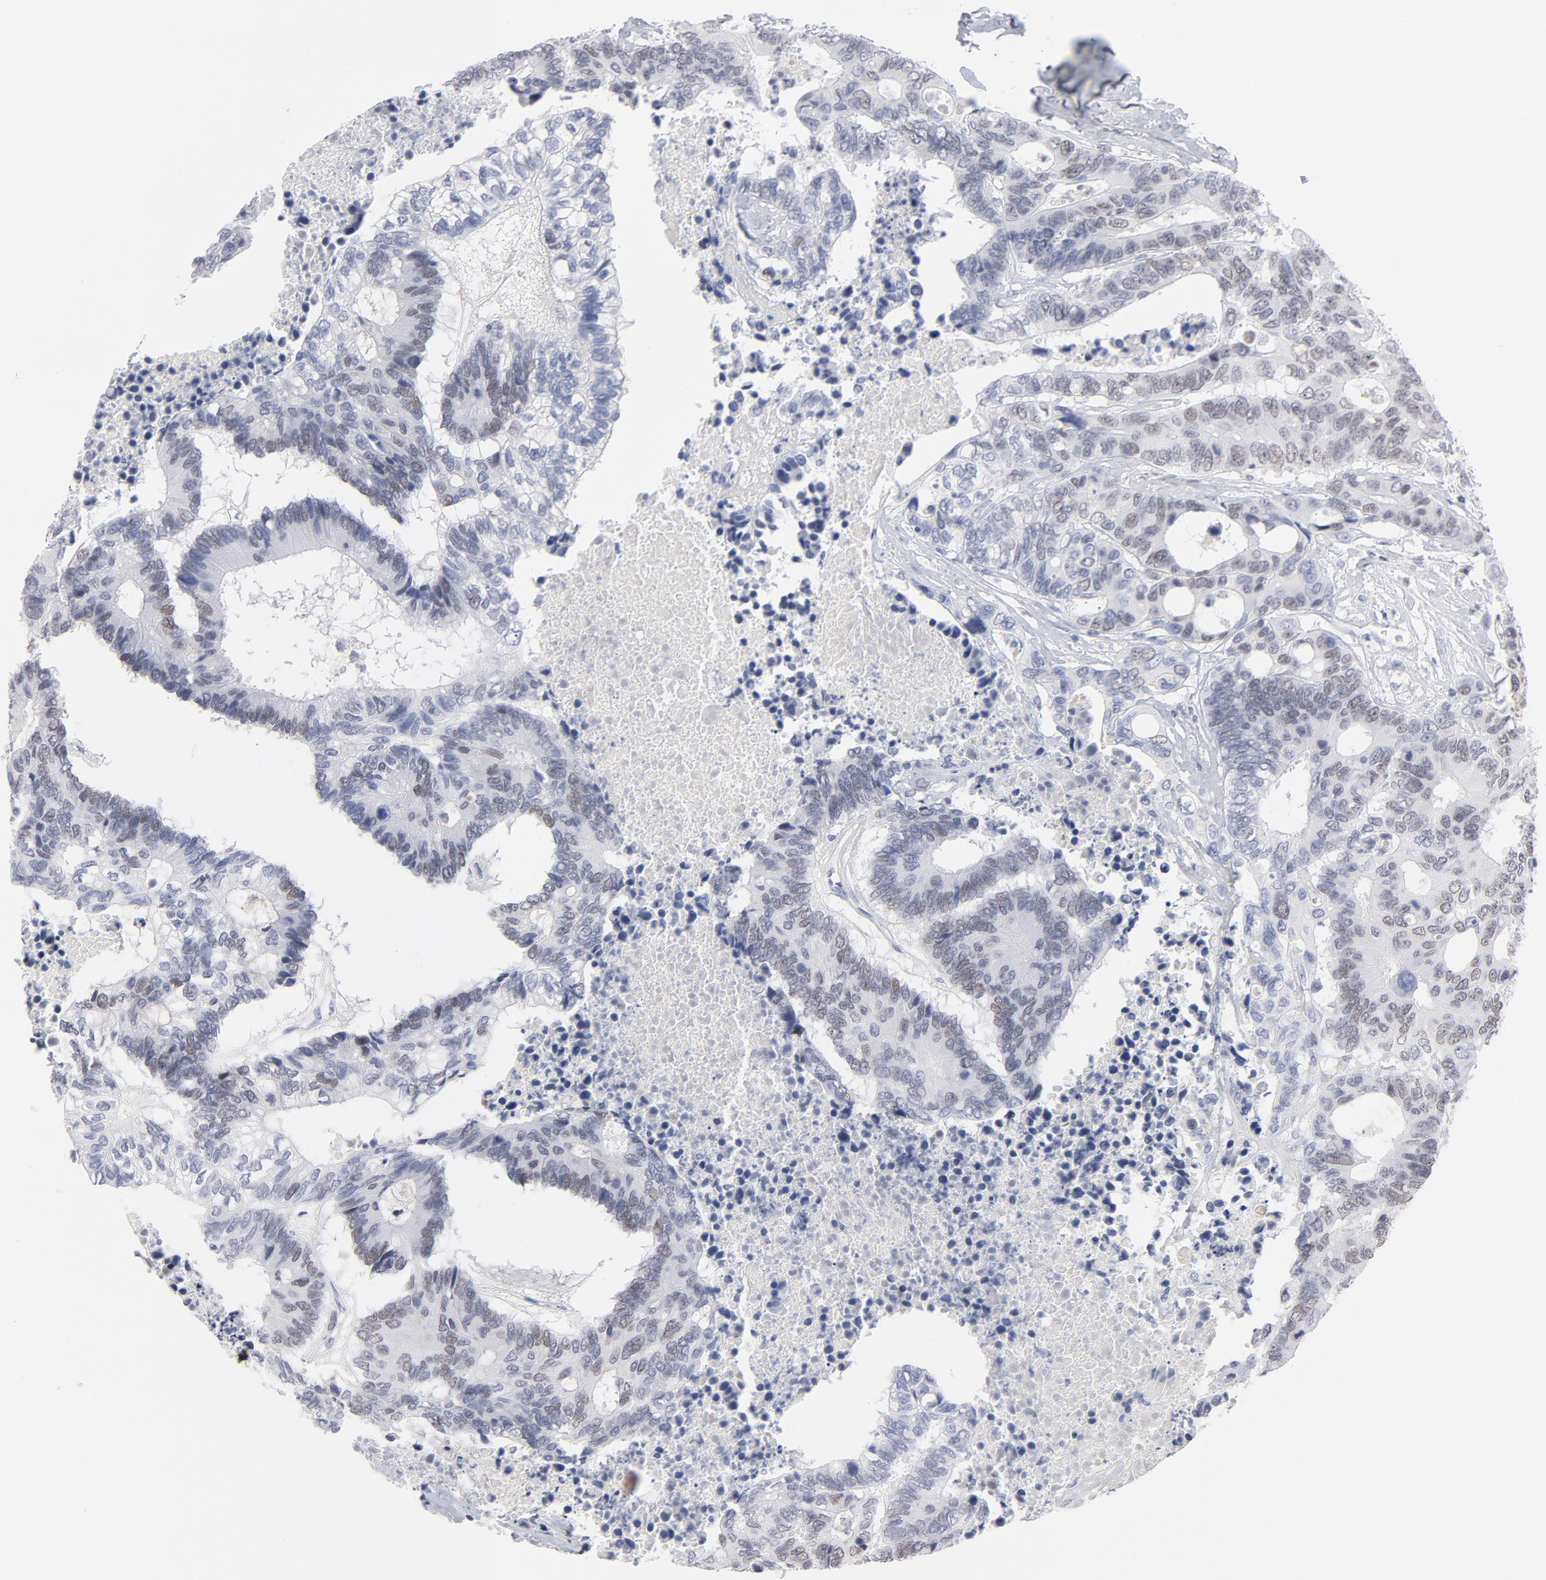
{"staining": {"intensity": "weak", "quantity": "25%-75%", "location": "nuclear"}, "tissue": "colorectal cancer", "cell_type": "Tumor cells", "image_type": "cancer", "snomed": [{"axis": "morphology", "description": "Adenocarcinoma, NOS"}, {"axis": "topography", "description": "Rectum"}], "caption": "IHC of human colorectal cancer displays low levels of weak nuclear expression in about 25%-75% of tumor cells.", "gene": "MCM7", "patient": {"sex": "male", "age": 55}}